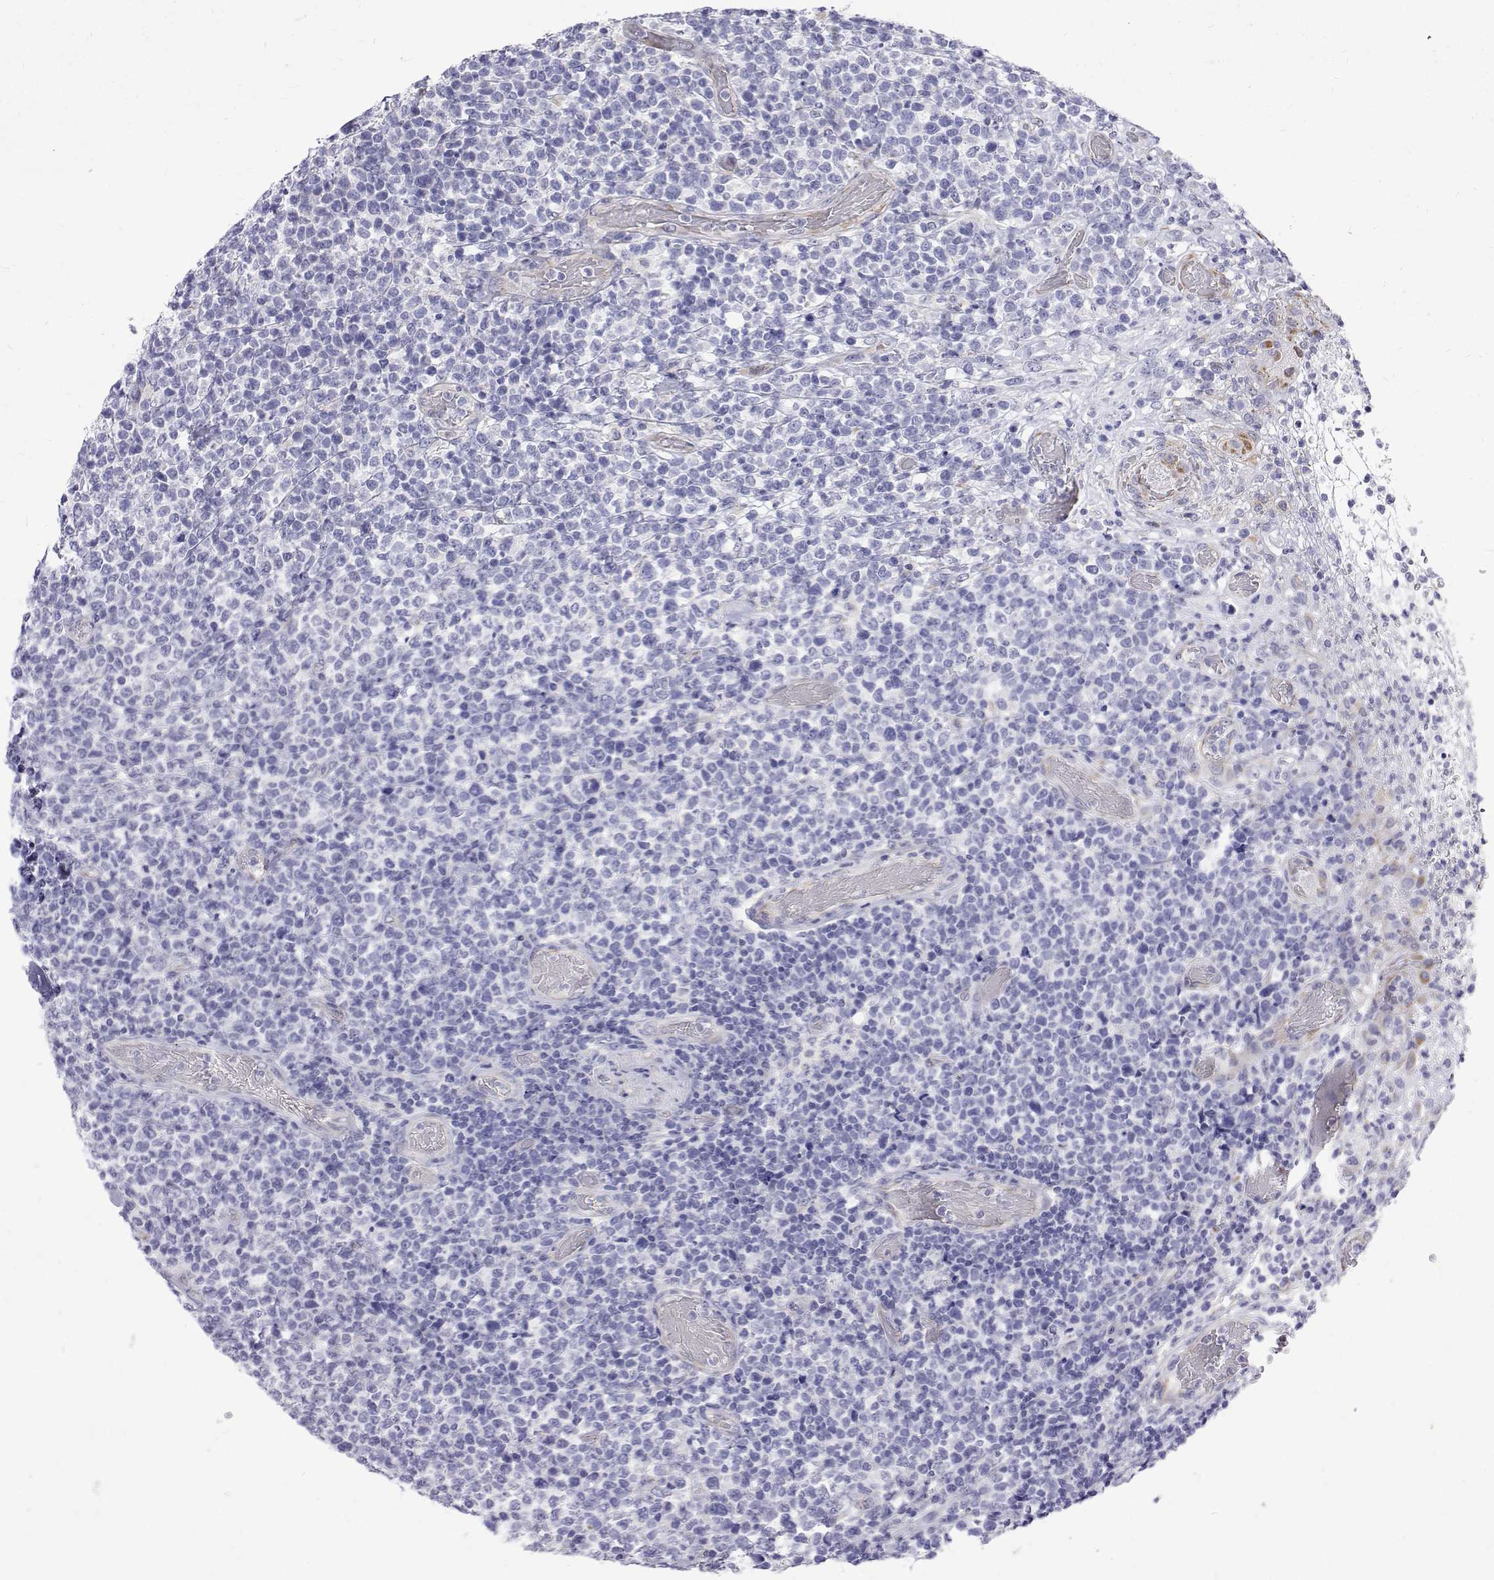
{"staining": {"intensity": "negative", "quantity": "none", "location": "none"}, "tissue": "lymphoma", "cell_type": "Tumor cells", "image_type": "cancer", "snomed": [{"axis": "morphology", "description": "Malignant lymphoma, non-Hodgkin's type, High grade"}, {"axis": "topography", "description": "Soft tissue"}], "caption": "Image shows no protein staining in tumor cells of malignant lymphoma, non-Hodgkin's type (high-grade) tissue.", "gene": "OPRPN", "patient": {"sex": "female", "age": 56}}